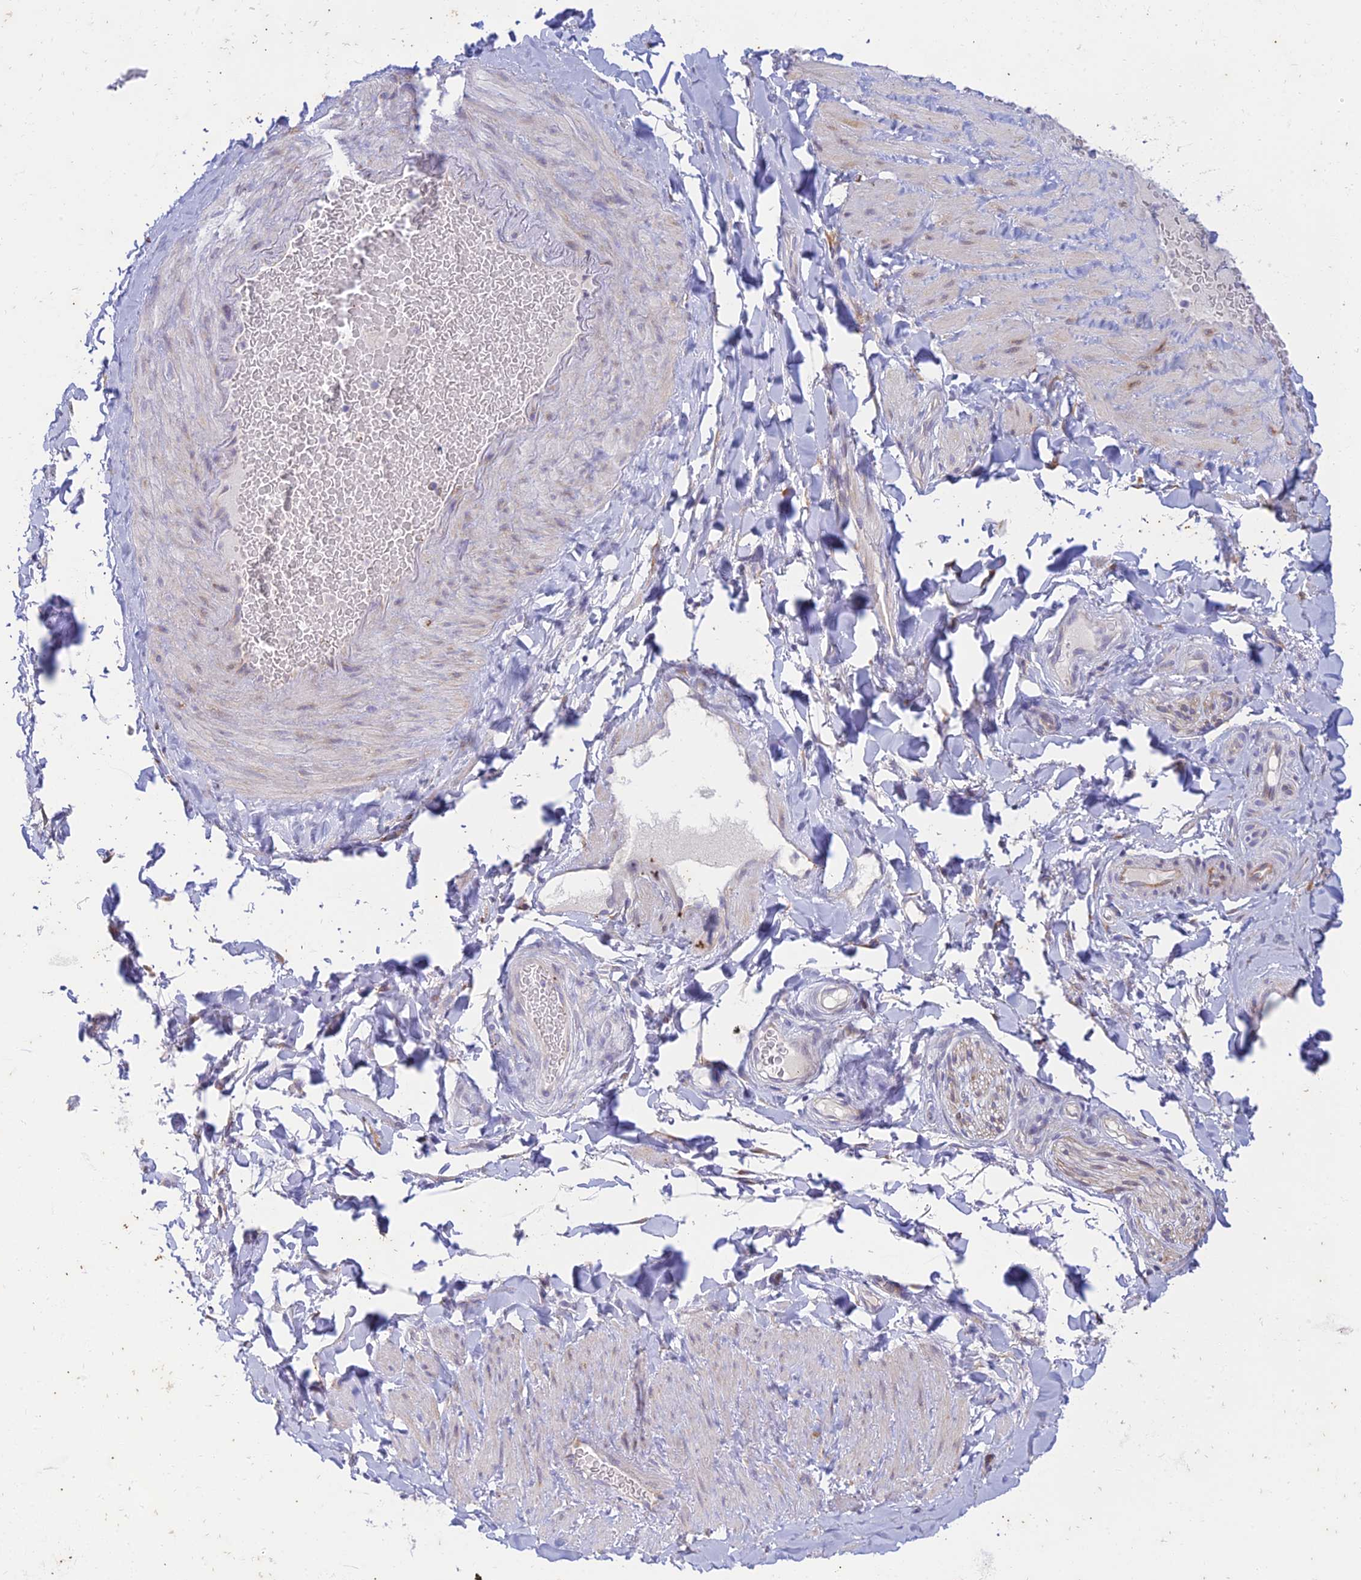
{"staining": {"intensity": "negative", "quantity": "none", "location": "none"}, "tissue": "adipose tissue", "cell_type": "Adipocytes", "image_type": "normal", "snomed": [{"axis": "morphology", "description": "Normal tissue, NOS"}, {"axis": "topography", "description": "Soft tissue"}, {"axis": "topography", "description": "Vascular tissue"}], "caption": "Immunohistochemical staining of normal adipose tissue displays no significant expression in adipocytes. (DAB (3,3'-diaminobenzidine) IHC visualized using brightfield microscopy, high magnification).", "gene": "PTCD2", "patient": {"sex": "male", "age": 54}}